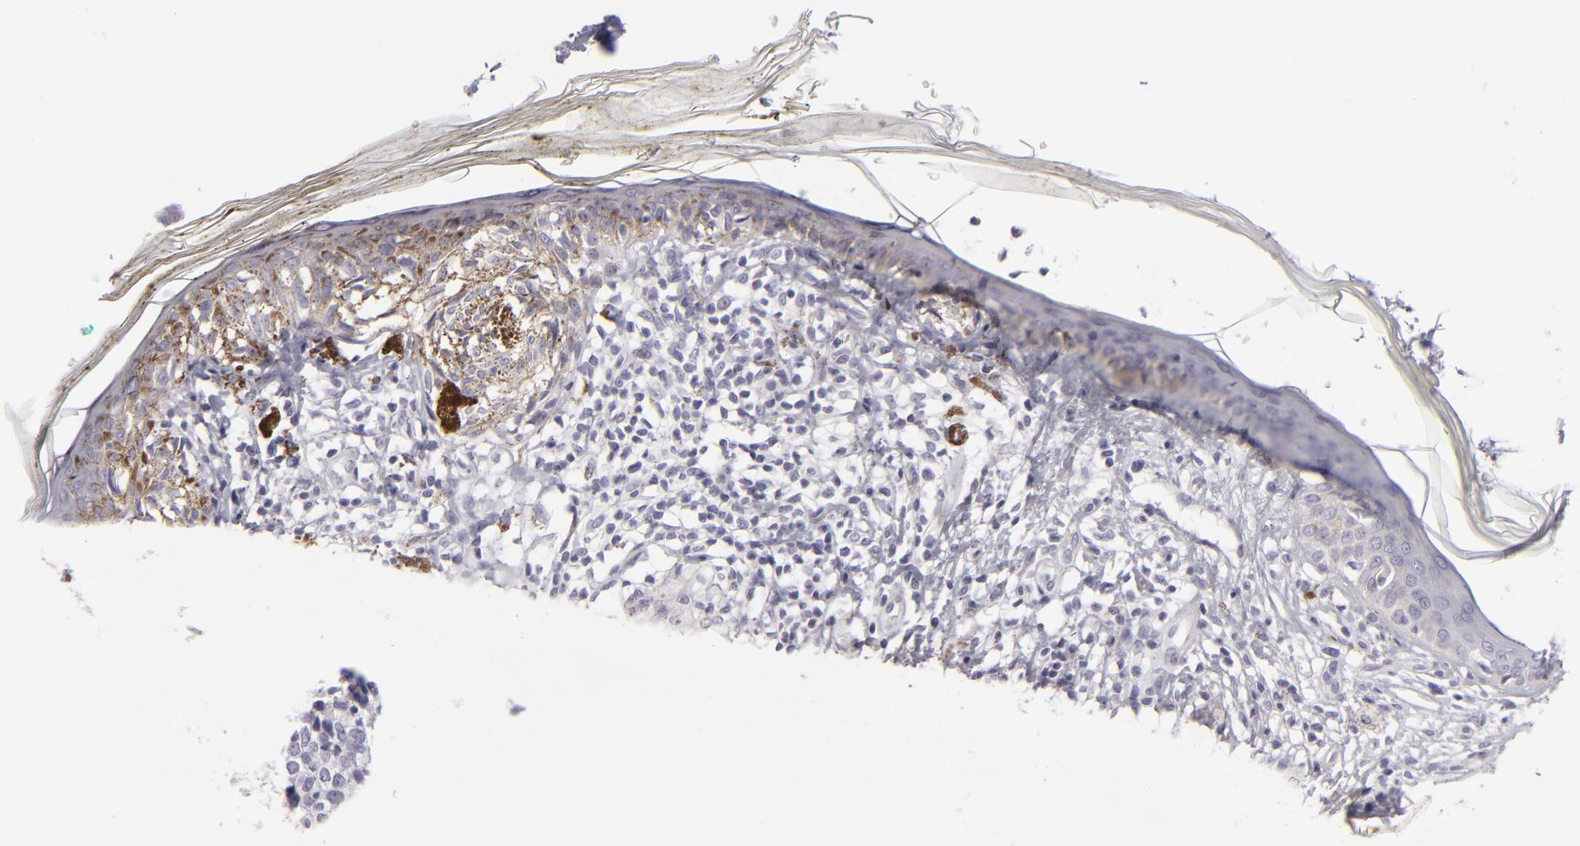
{"staining": {"intensity": "weak", "quantity": "25%-75%", "location": "cytoplasmic/membranous"}, "tissue": "melanoma", "cell_type": "Tumor cells", "image_type": "cancer", "snomed": [{"axis": "morphology", "description": "Malignant melanoma, NOS"}, {"axis": "topography", "description": "Skin"}], "caption": "High-magnification brightfield microscopy of malignant melanoma stained with DAB (brown) and counterstained with hematoxylin (blue). tumor cells exhibit weak cytoplasmic/membranous positivity is present in about25%-75% of cells.", "gene": "DLG4", "patient": {"sex": "male", "age": 88}}